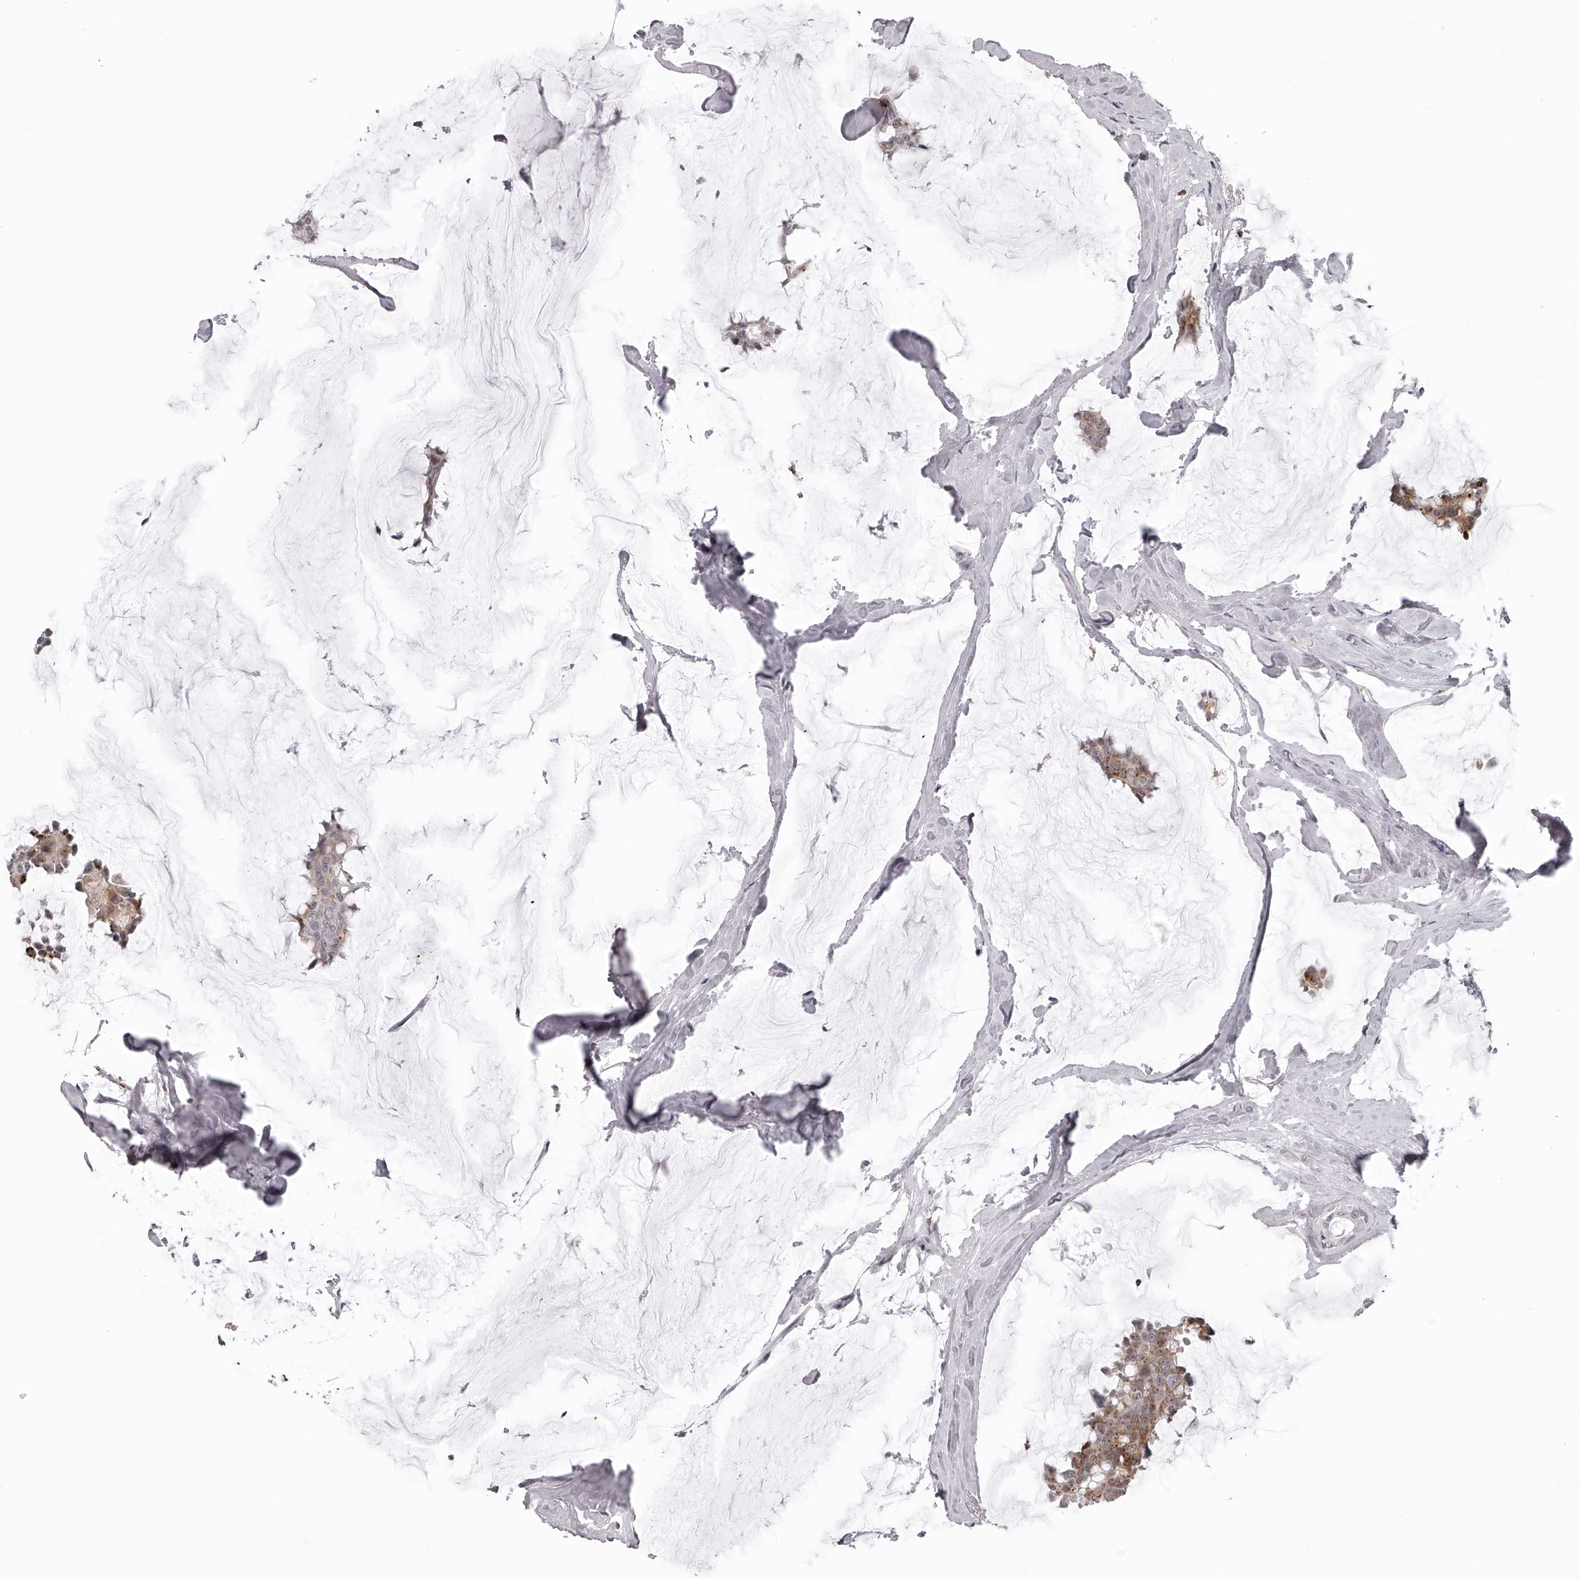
{"staining": {"intensity": "moderate", "quantity": "25%-75%", "location": "cytoplasmic/membranous"}, "tissue": "breast cancer", "cell_type": "Tumor cells", "image_type": "cancer", "snomed": [{"axis": "morphology", "description": "Duct carcinoma"}, {"axis": "topography", "description": "Breast"}], "caption": "Tumor cells display medium levels of moderate cytoplasmic/membranous positivity in approximately 25%-75% of cells in human breast cancer (infiltrating ductal carcinoma).", "gene": "RNF220", "patient": {"sex": "female", "age": 93}}